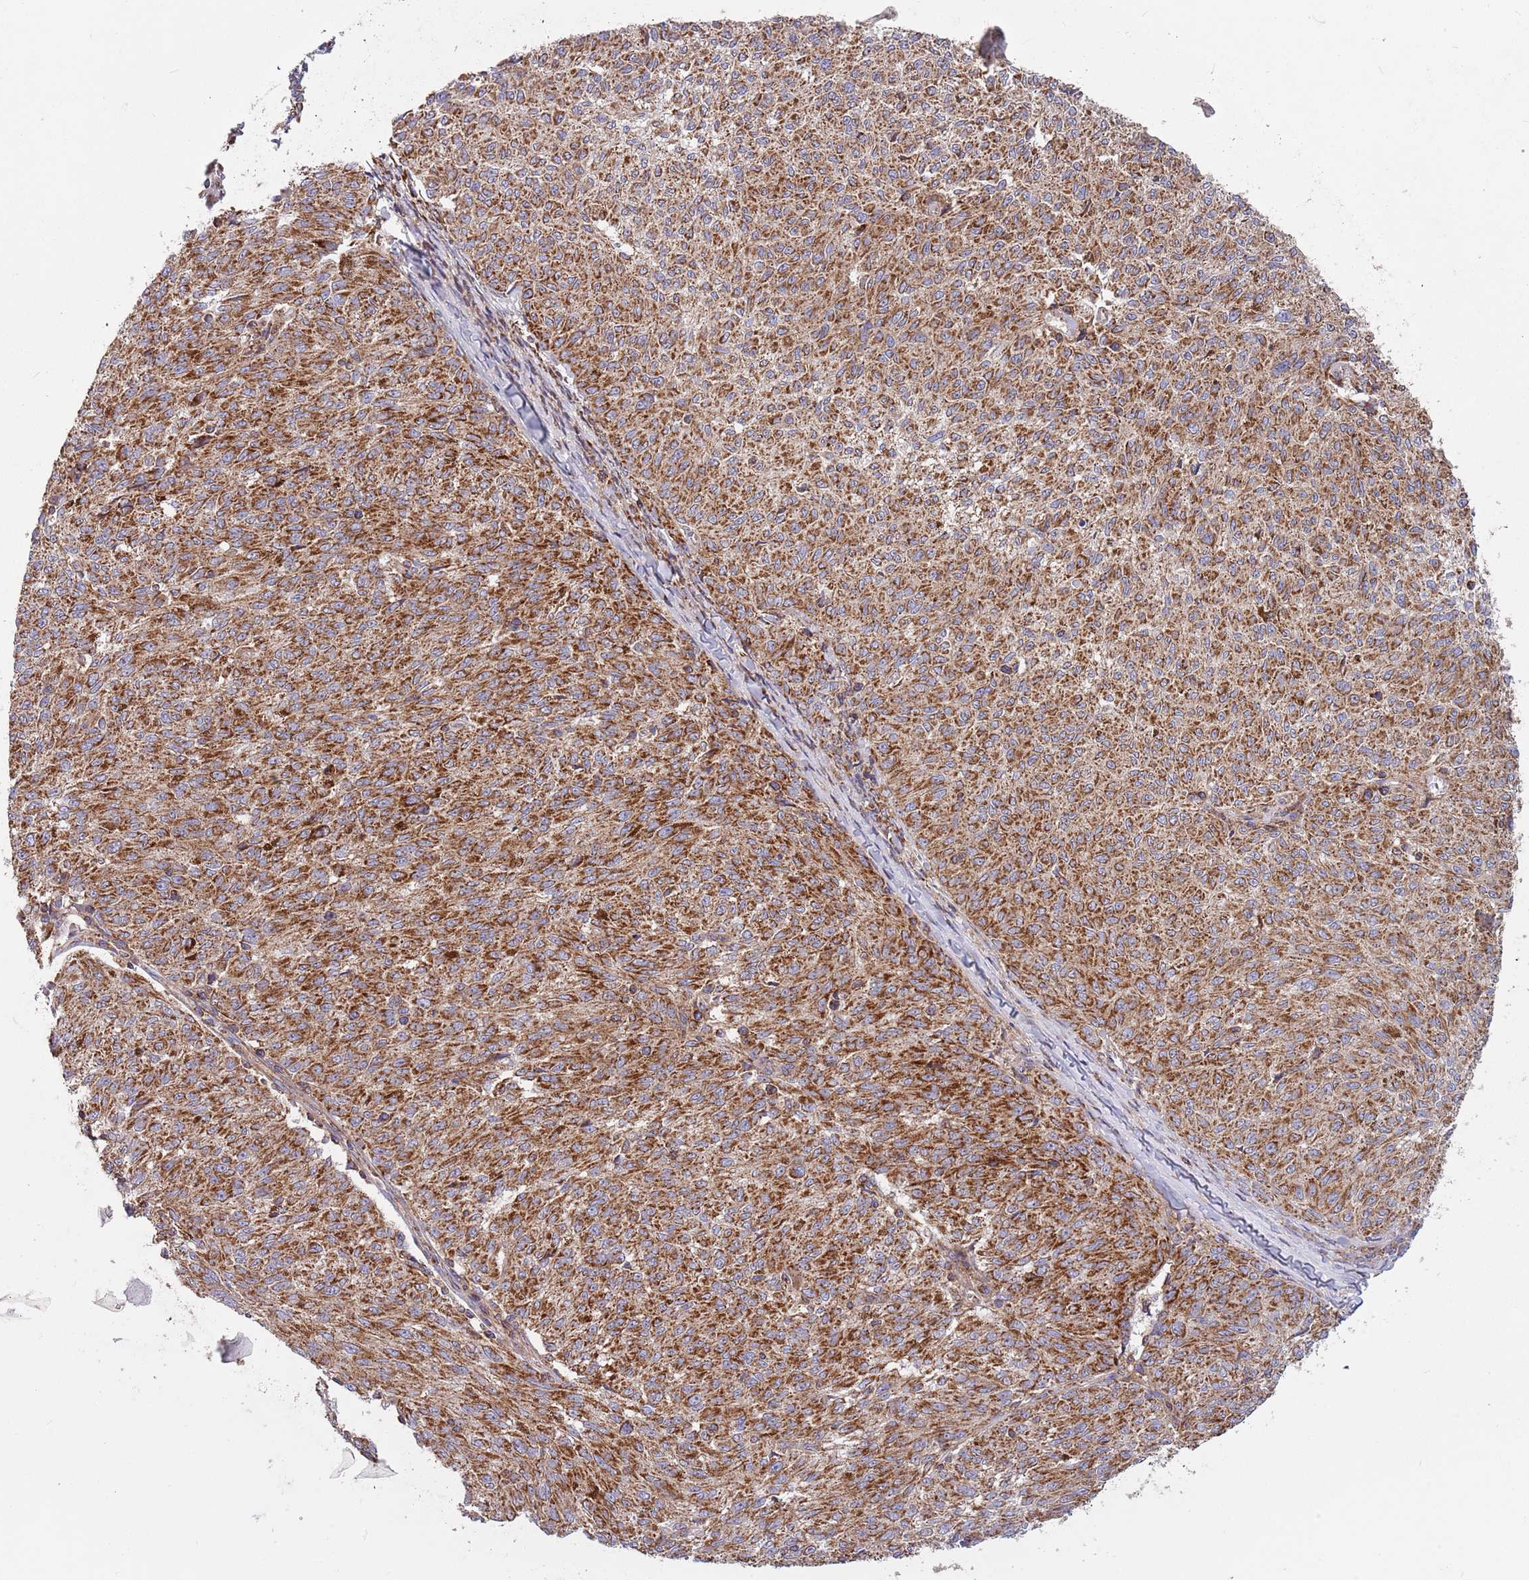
{"staining": {"intensity": "strong", "quantity": ">75%", "location": "cytoplasmic/membranous"}, "tissue": "melanoma", "cell_type": "Tumor cells", "image_type": "cancer", "snomed": [{"axis": "morphology", "description": "Malignant melanoma, NOS"}, {"axis": "topography", "description": "Skin"}], "caption": "Protein staining of melanoma tissue displays strong cytoplasmic/membranous staining in approximately >75% of tumor cells.", "gene": "IRS4", "patient": {"sex": "female", "age": 72}}